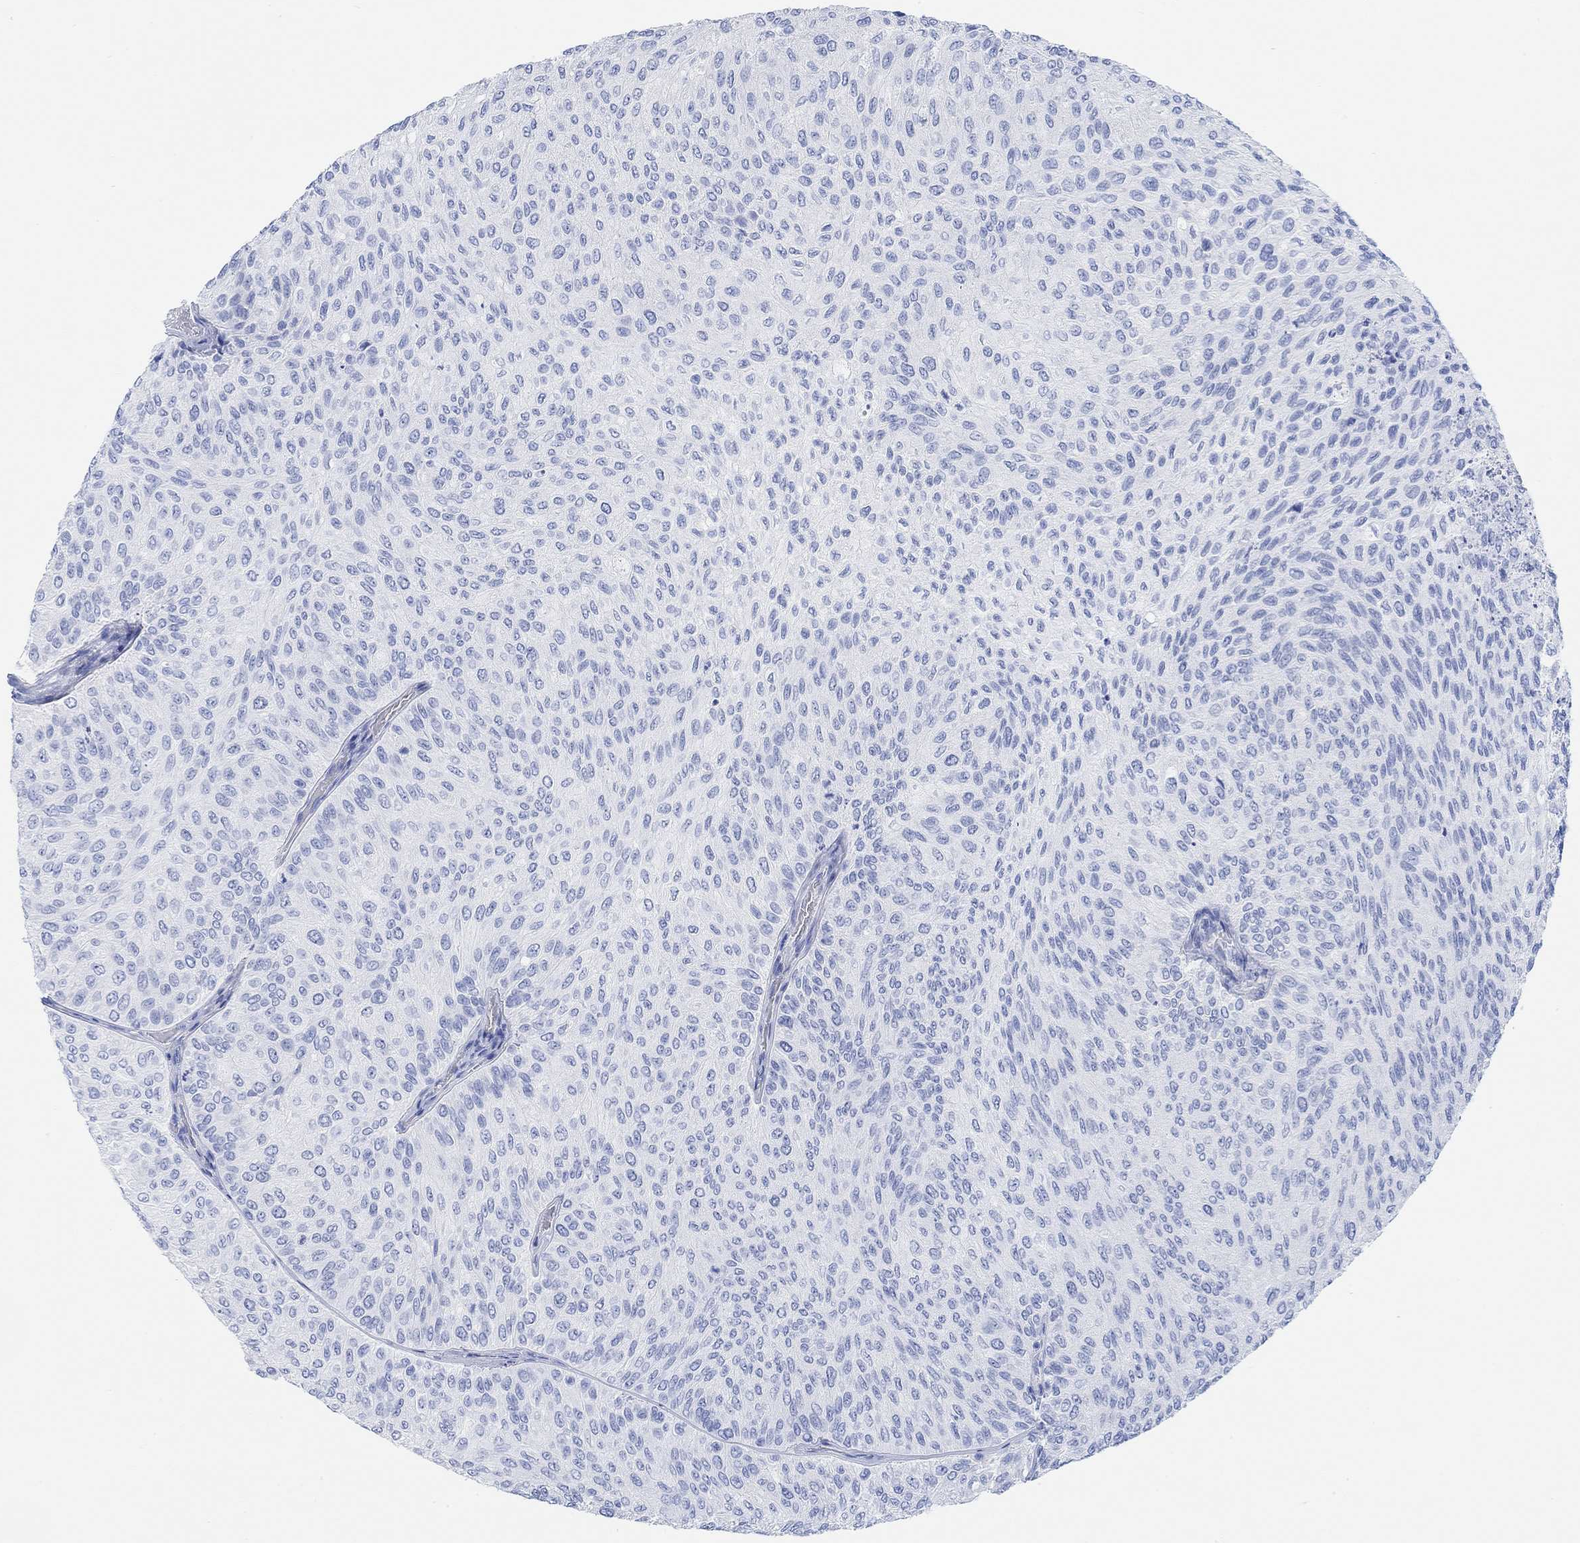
{"staining": {"intensity": "negative", "quantity": "none", "location": "none"}, "tissue": "urothelial cancer", "cell_type": "Tumor cells", "image_type": "cancer", "snomed": [{"axis": "morphology", "description": "Urothelial carcinoma, Low grade"}, {"axis": "topography", "description": "Urinary bladder"}], "caption": "Low-grade urothelial carcinoma was stained to show a protein in brown. There is no significant staining in tumor cells.", "gene": "ANKRD33", "patient": {"sex": "male", "age": 78}}